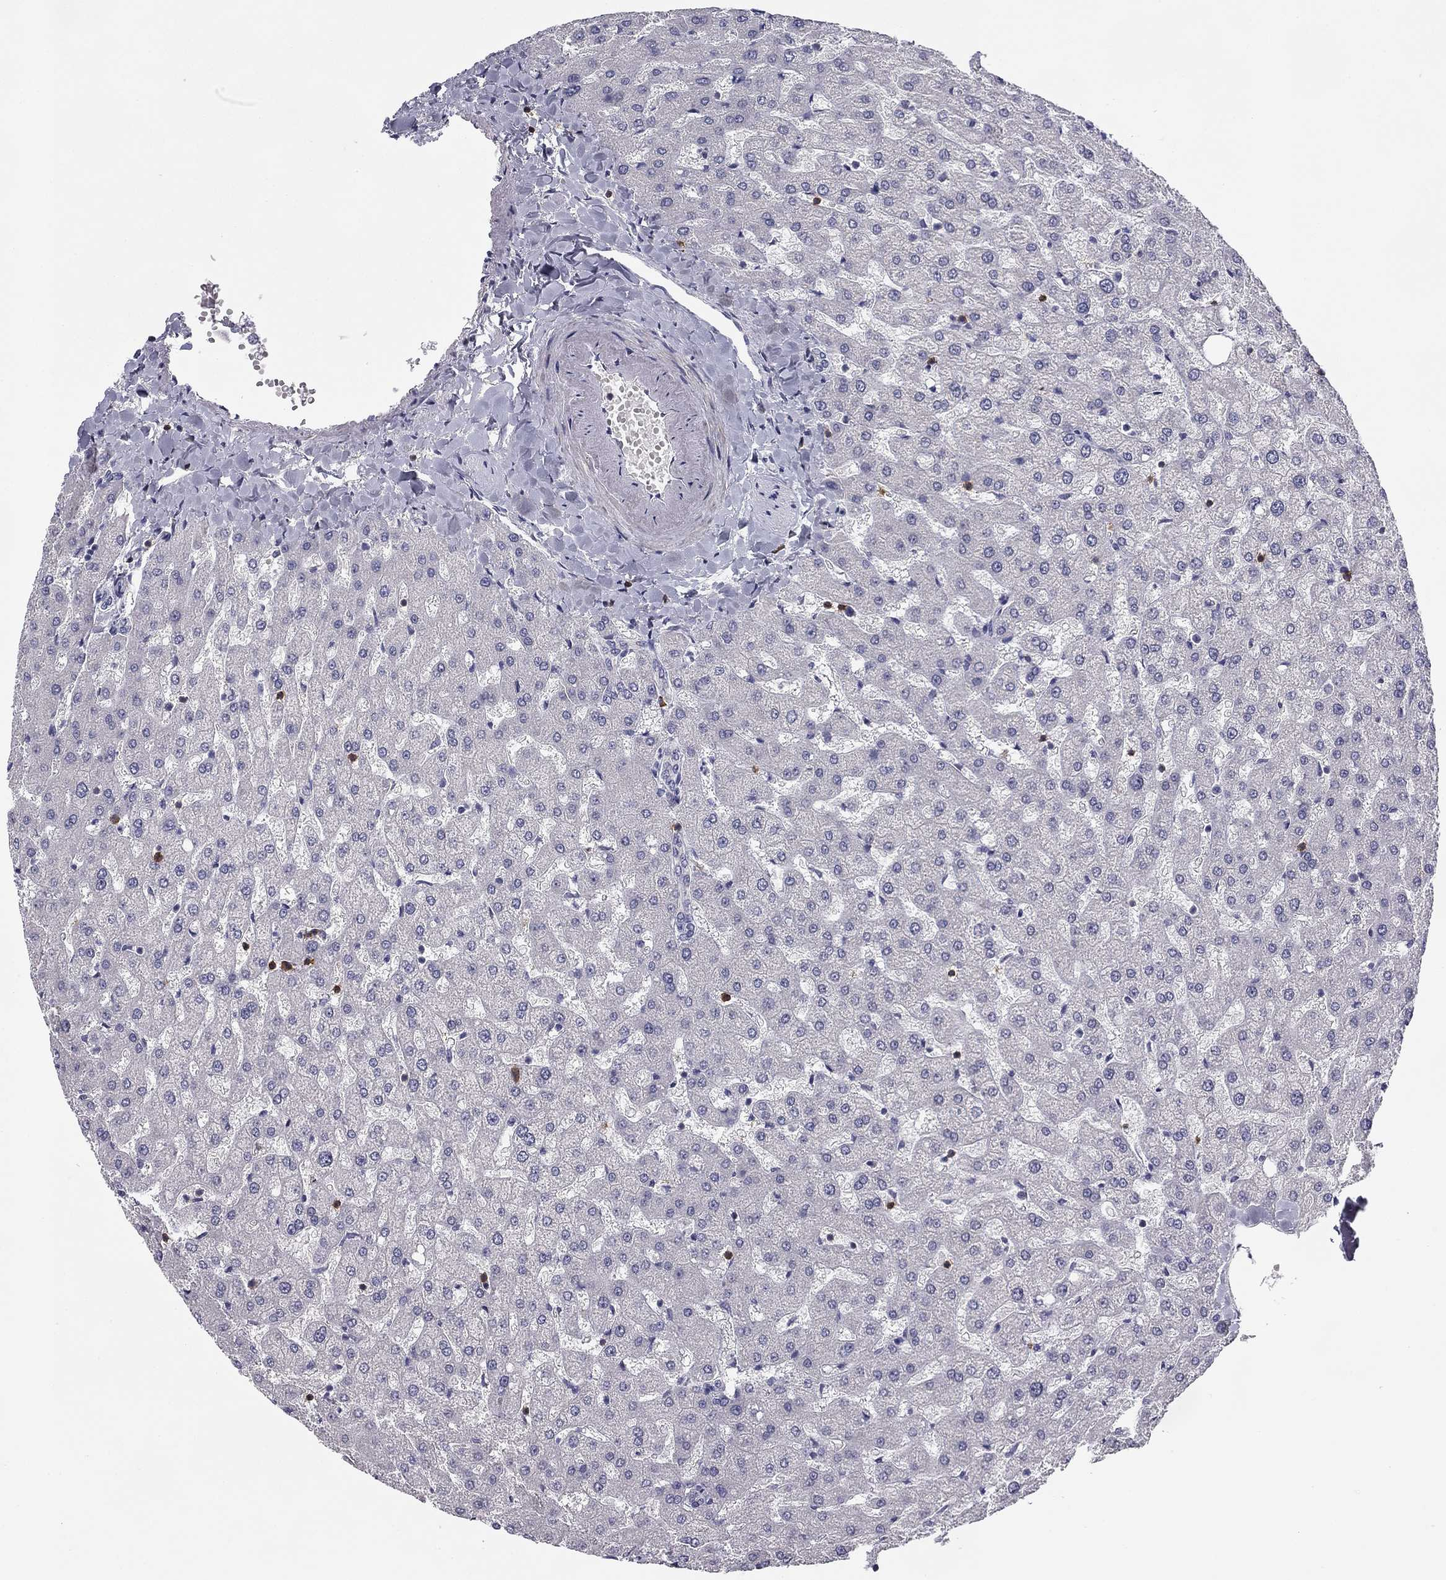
{"staining": {"intensity": "negative", "quantity": "none", "location": "none"}, "tissue": "liver", "cell_type": "Cholangiocytes", "image_type": "normal", "snomed": [{"axis": "morphology", "description": "Normal tissue, NOS"}, {"axis": "topography", "description": "Liver"}], "caption": "DAB (3,3'-diaminobenzidine) immunohistochemical staining of normal liver shows no significant staining in cholangiocytes. (DAB IHC with hematoxylin counter stain).", "gene": "TRAT1", "patient": {"sex": "female", "age": 50}}